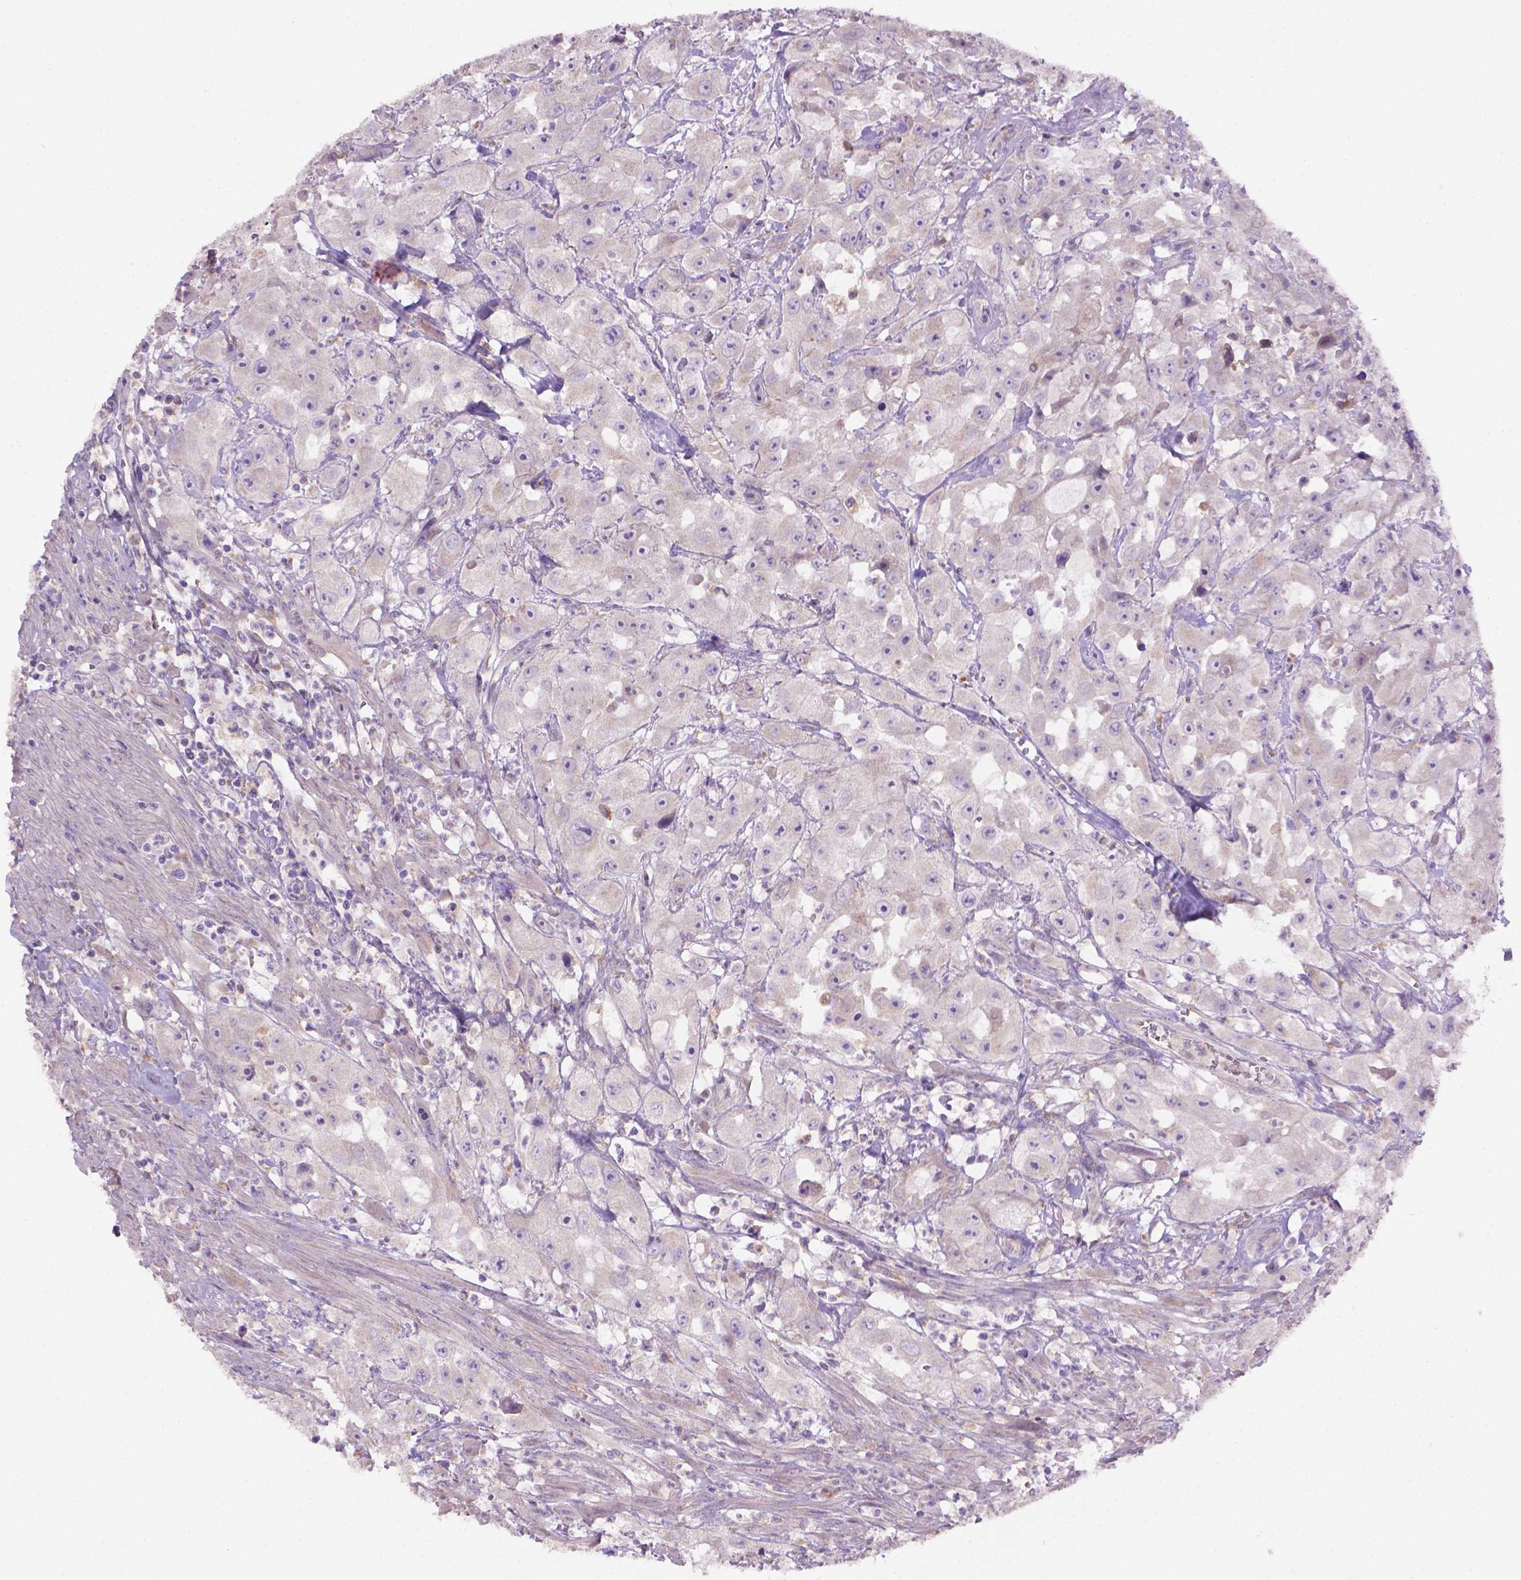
{"staining": {"intensity": "negative", "quantity": "none", "location": "none"}, "tissue": "urothelial cancer", "cell_type": "Tumor cells", "image_type": "cancer", "snomed": [{"axis": "morphology", "description": "Urothelial carcinoma, High grade"}, {"axis": "topography", "description": "Urinary bladder"}], "caption": "There is no significant staining in tumor cells of urothelial carcinoma (high-grade).", "gene": "CDH7", "patient": {"sex": "male", "age": 79}}